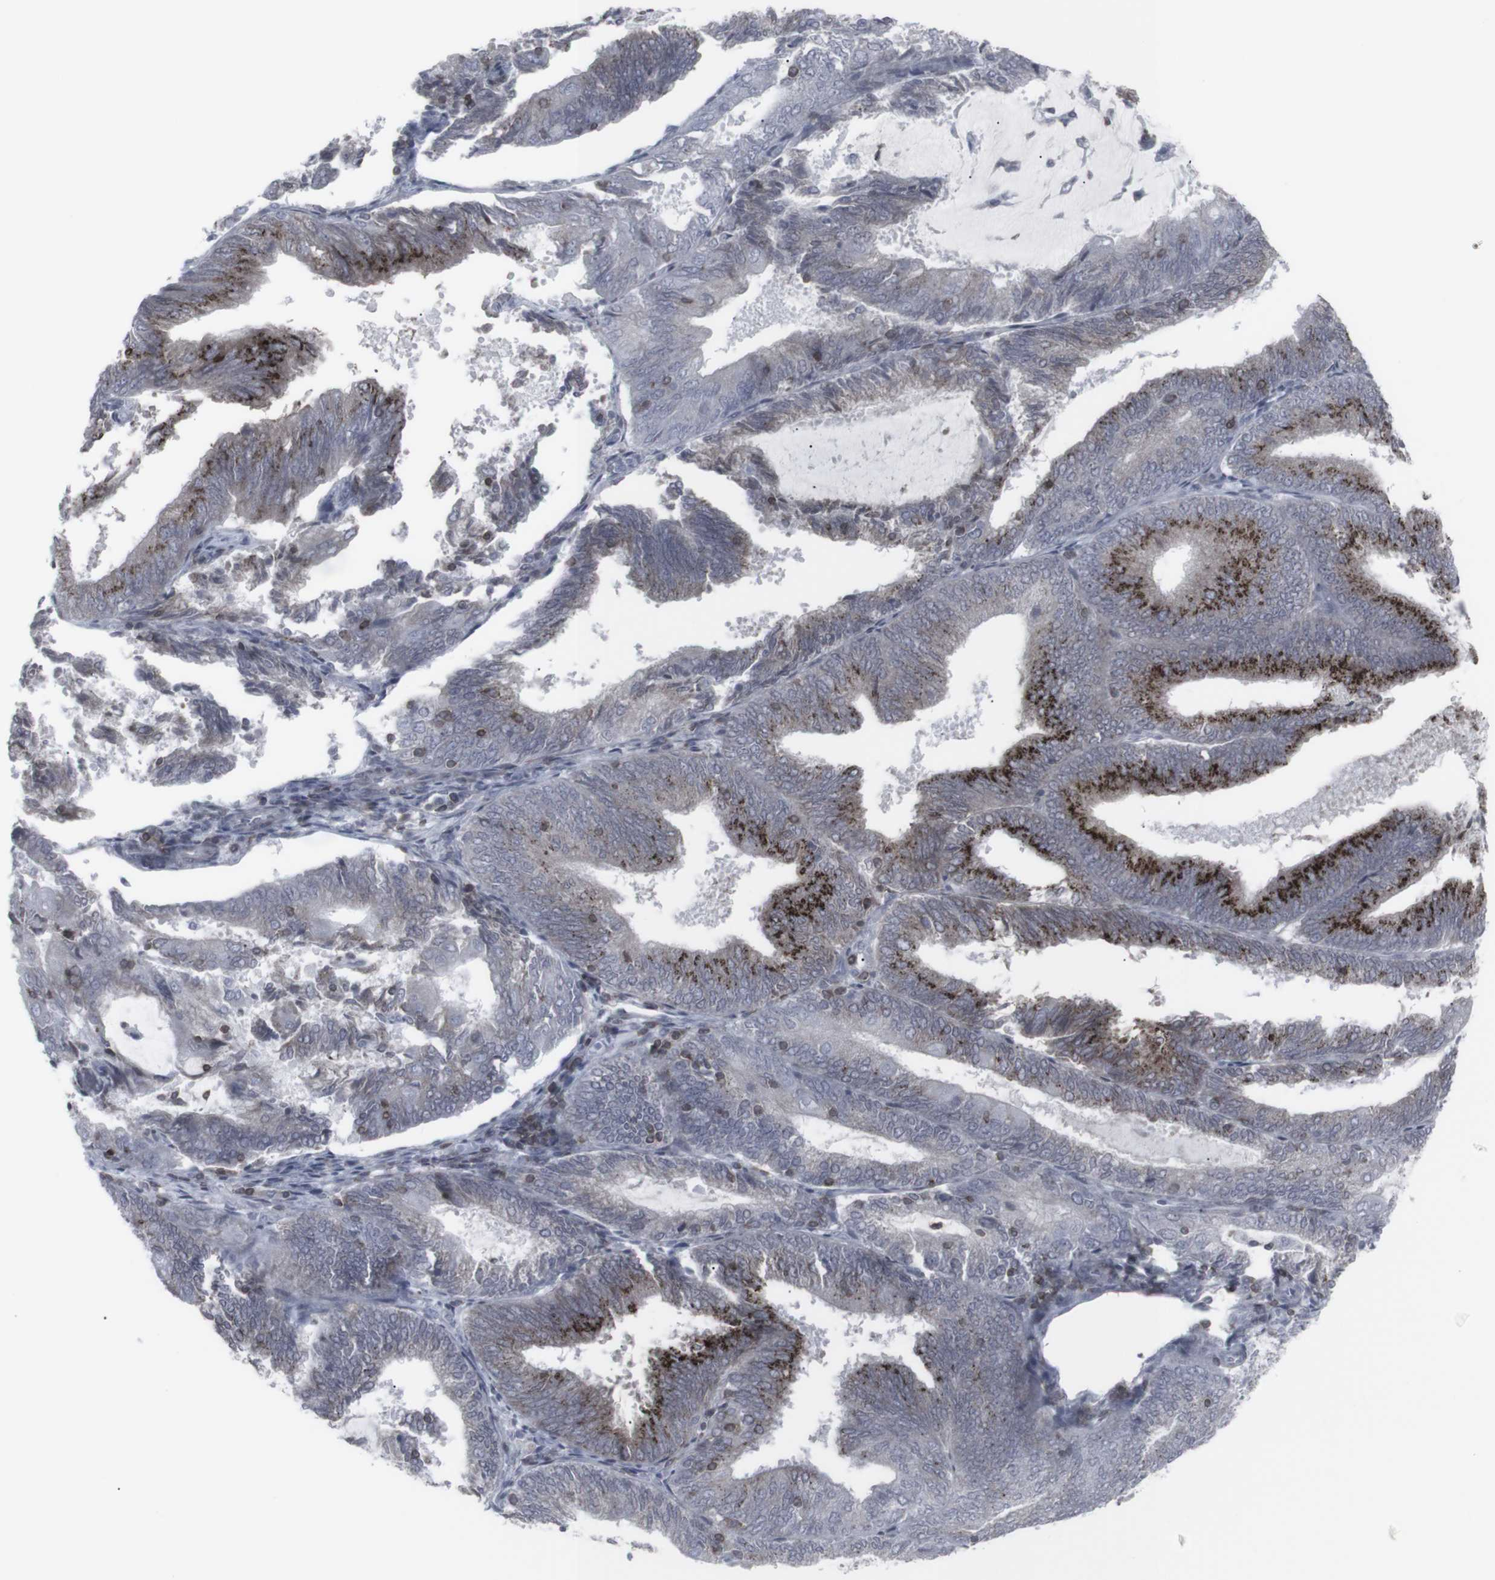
{"staining": {"intensity": "strong", "quantity": "<25%", "location": "cytoplasmic/membranous"}, "tissue": "endometrial cancer", "cell_type": "Tumor cells", "image_type": "cancer", "snomed": [{"axis": "morphology", "description": "Adenocarcinoma, NOS"}, {"axis": "topography", "description": "Endometrium"}], "caption": "Approximately <25% of tumor cells in human endometrial cancer (adenocarcinoma) exhibit strong cytoplasmic/membranous protein staining as visualized by brown immunohistochemical staining.", "gene": "APOBEC2", "patient": {"sex": "female", "age": 81}}